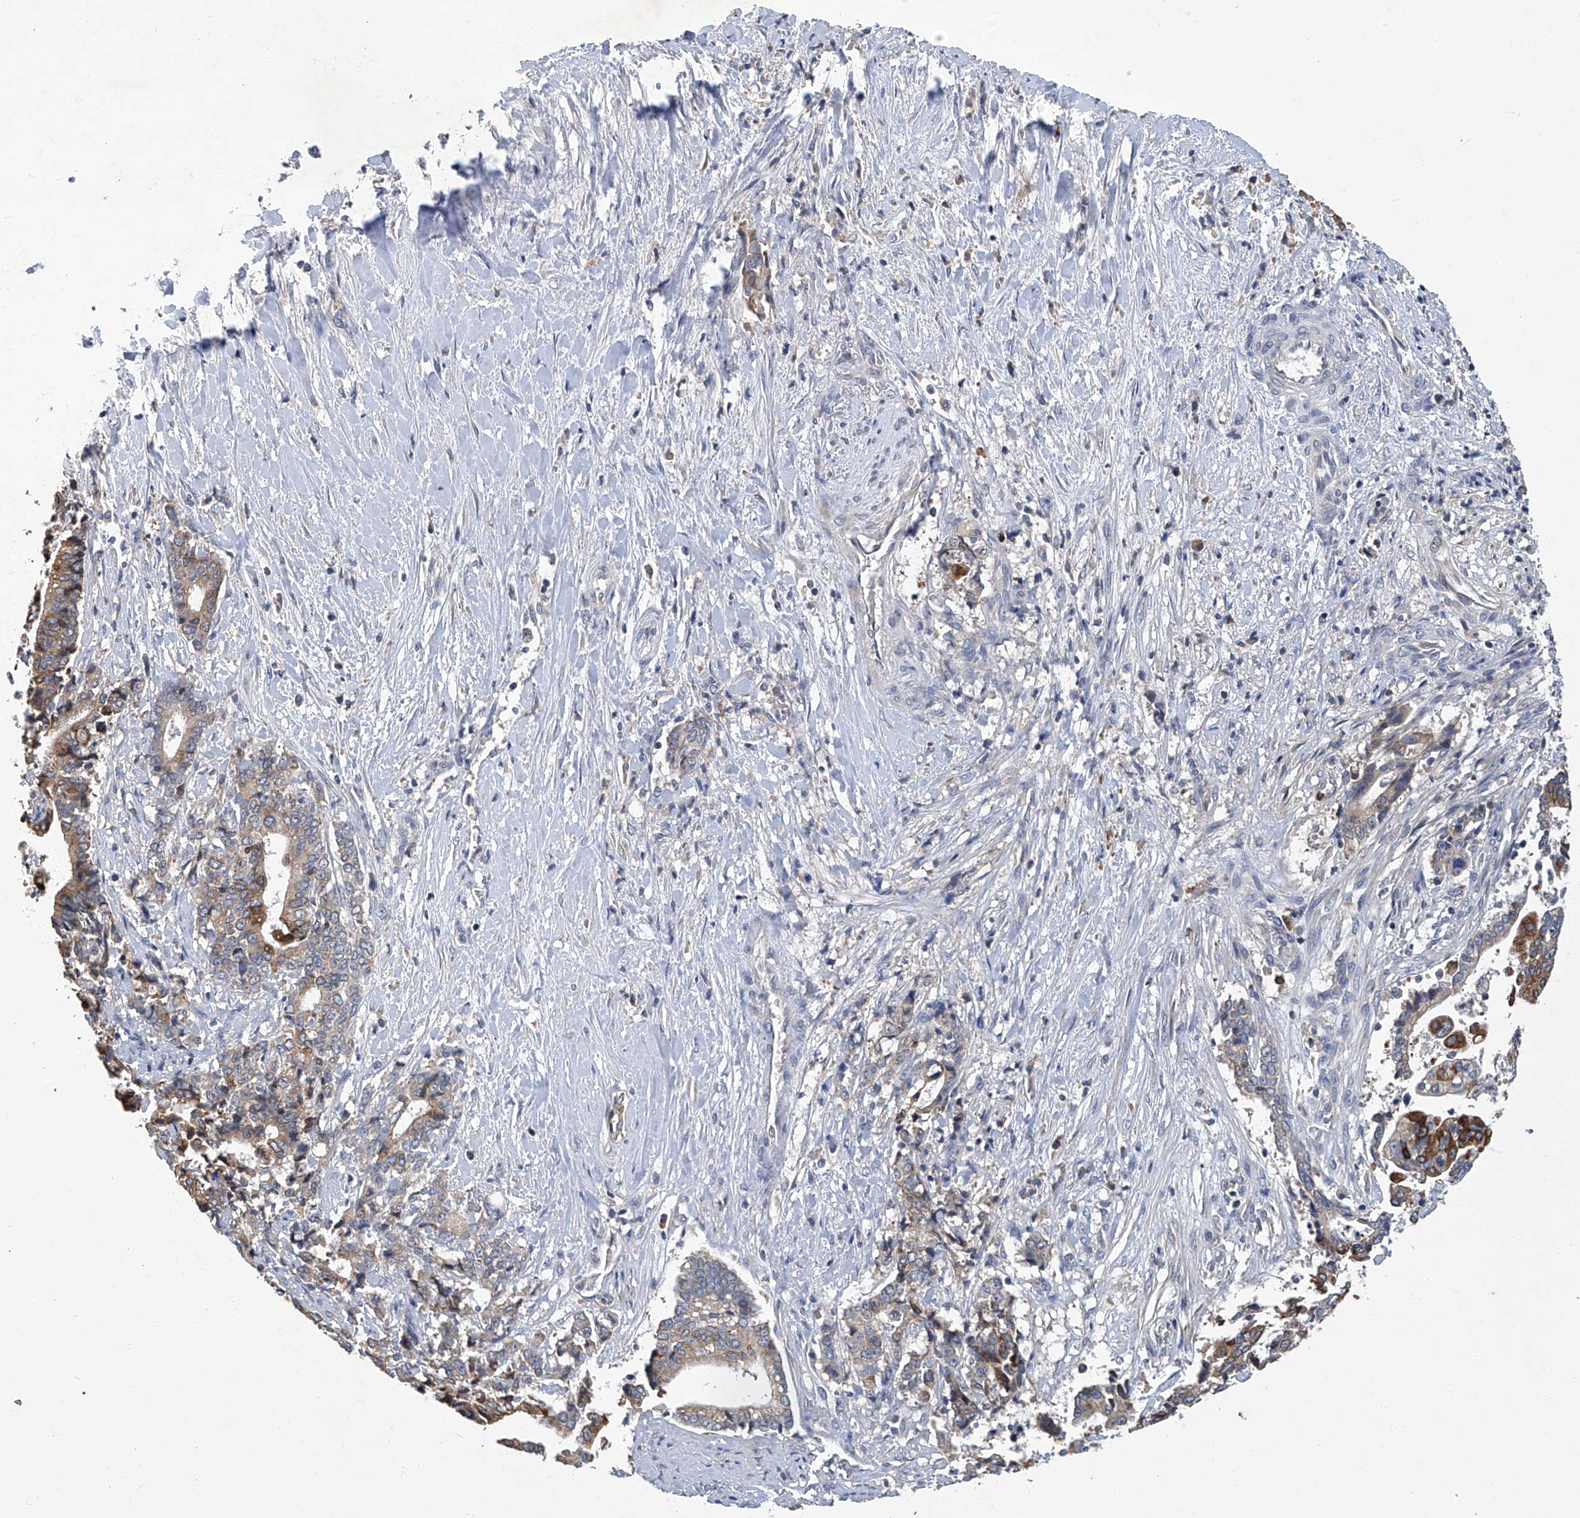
{"staining": {"intensity": "moderate", "quantity": "25%-75%", "location": "cytoplasmic/membranous"}, "tissue": "liver cancer", "cell_type": "Tumor cells", "image_type": "cancer", "snomed": [{"axis": "morphology", "description": "Cholangiocarcinoma"}, {"axis": "topography", "description": "Liver"}], "caption": "Moderate cytoplasmic/membranous protein staining is seen in about 25%-75% of tumor cells in liver cancer.", "gene": "TGFBR1", "patient": {"sex": "male", "age": 57}}